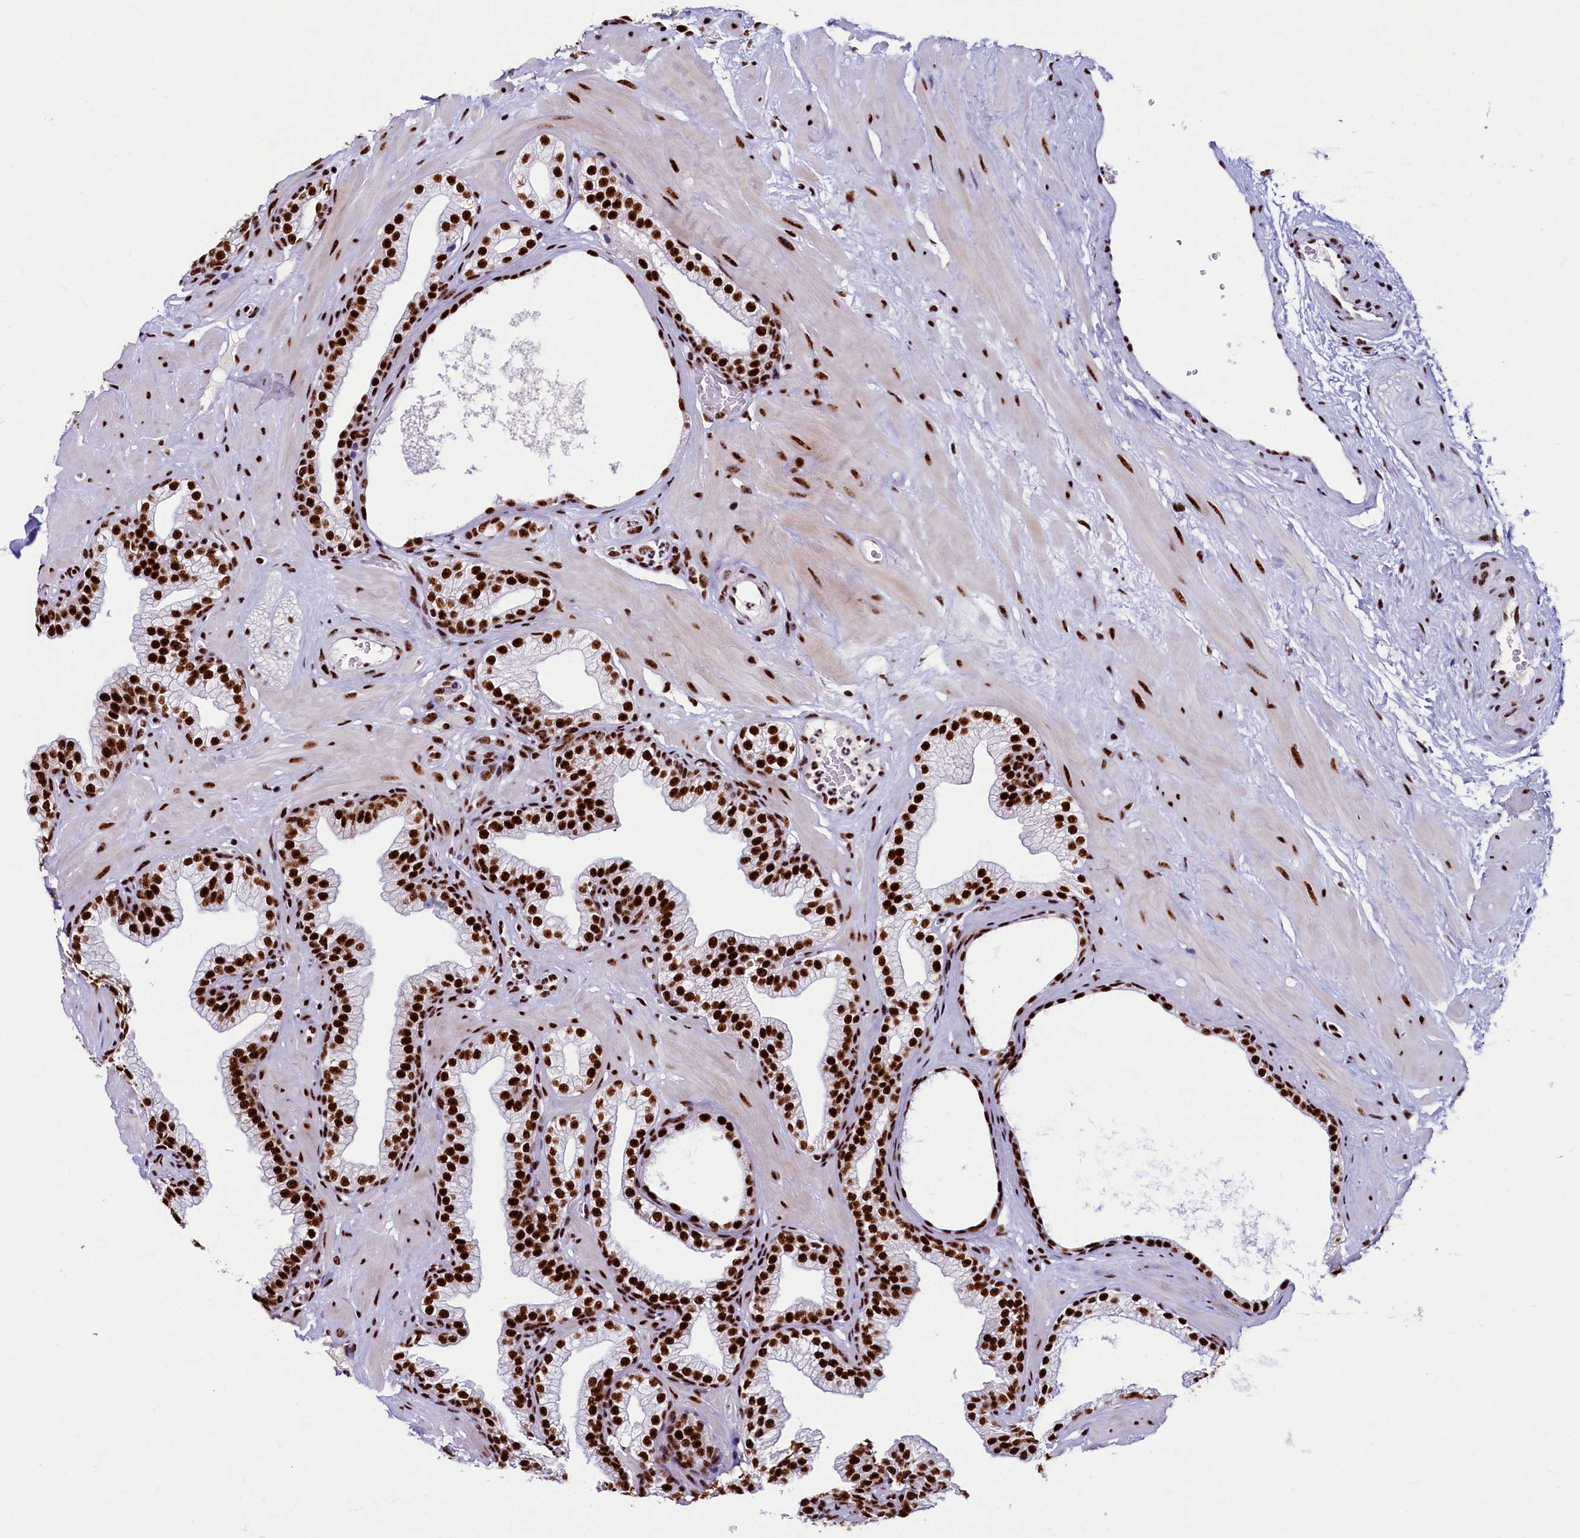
{"staining": {"intensity": "strong", "quantity": ">75%", "location": "nuclear"}, "tissue": "prostate", "cell_type": "Glandular cells", "image_type": "normal", "snomed": [{"axis": "morphology", "description": "Normal tissue, NOS"}, {"axis": "morphology", "description": "Urothelial carcinoma, Low grade"}, {"axis": "topography", "description": "Urinary bladder"}, {"axis": "topography", "description": "Prostate"}], "caption": "Glandular cells reveal high levels of strong nuclear positivity in about >75% of cells in benign human prostate.", "gene": "SRRM2", "patient": {"sex": "male", "age": 60}}